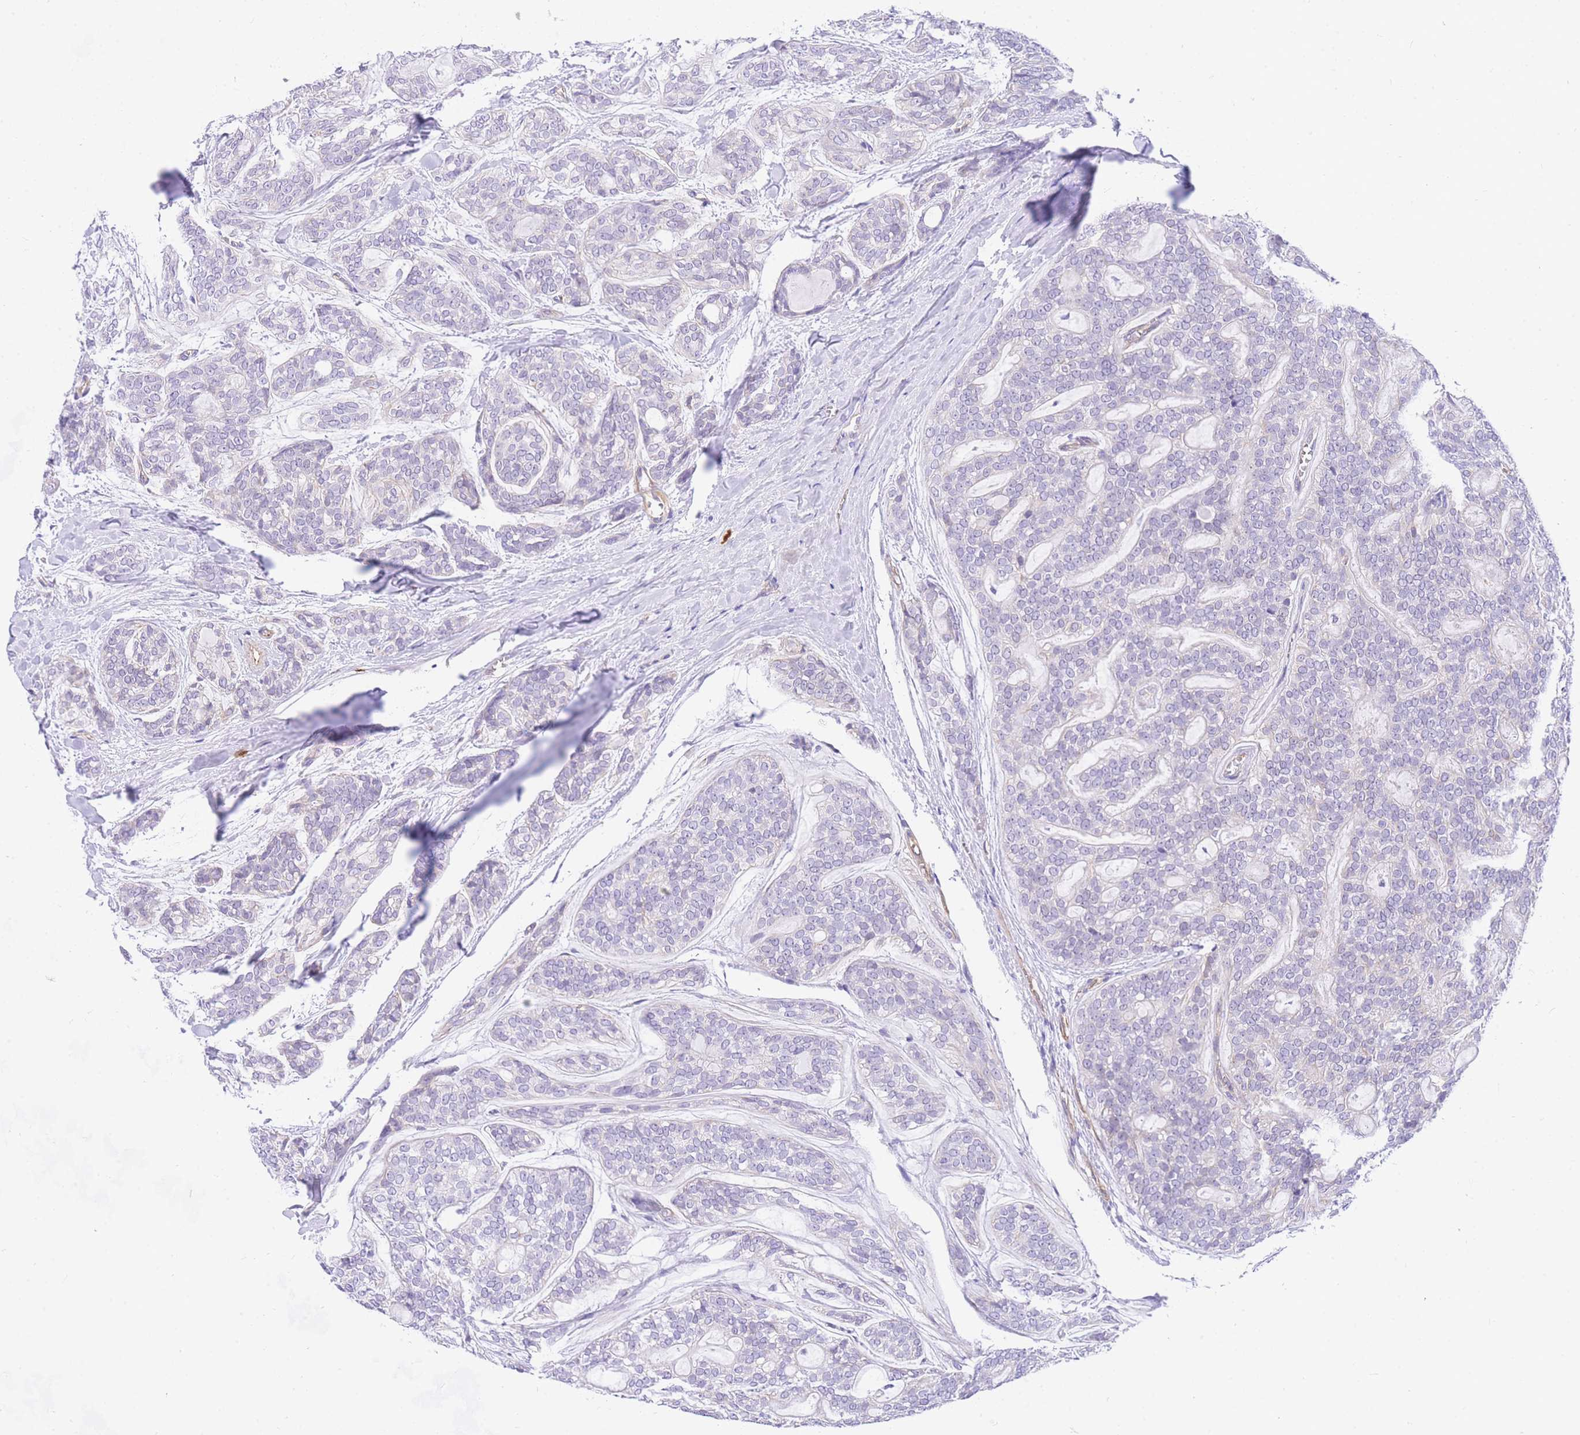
{"staining": {"intensity": "negative", "quantity": "none", "location": "none"}, "tissue": "head and neck cancer", "cell_type": "Tumor cells", "image_type": "cancer", "snomed": [{"axis": "morphology", "description": "Adenocarcinoma, NOS"}, {"axis": "topography", "description": "Head-Neck"}], "caption": "This is an IHC histopathology image of human head and neck adenocarcinoma. There is no expression in tumor cells.", "gene": "SRSF12", "patient": {"sex": "male", "age": 66}}